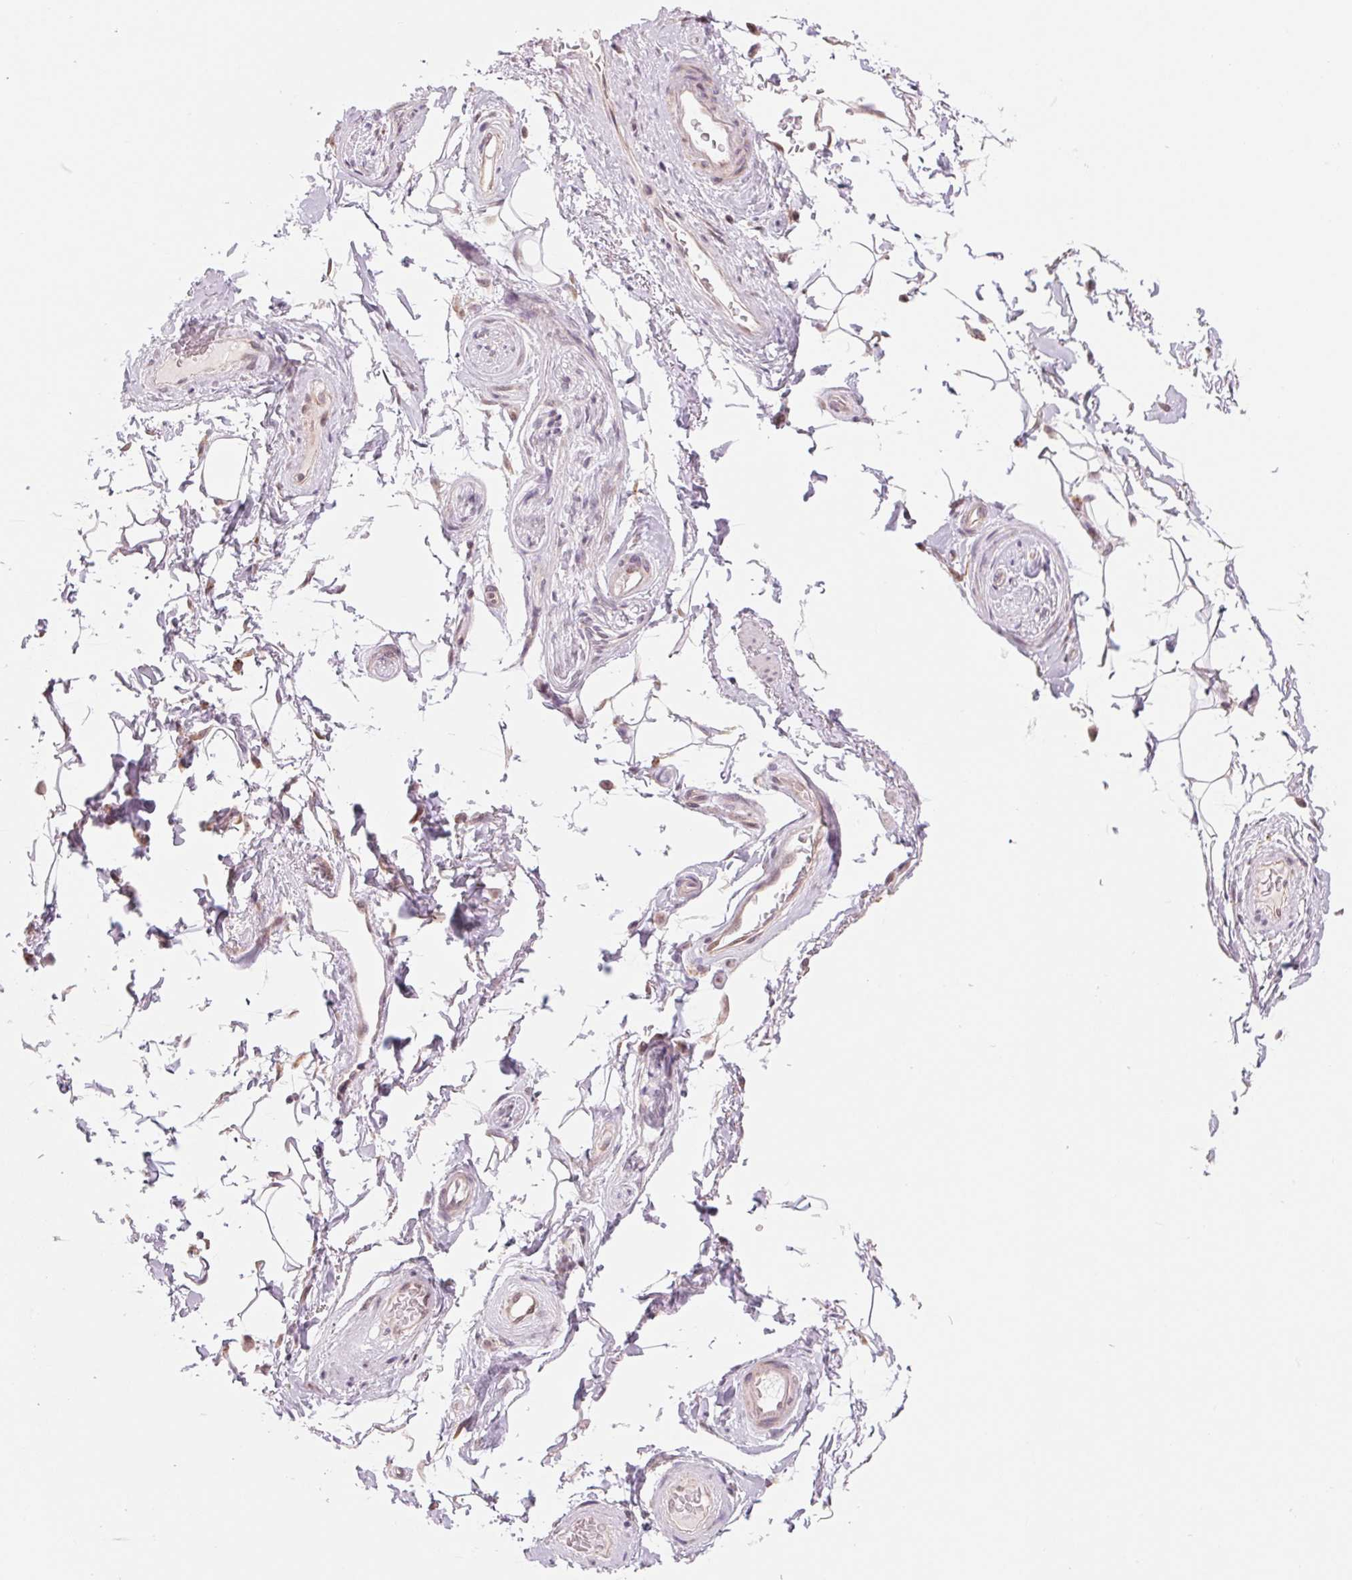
{"staining": {"intensity": "negative", "quantity": "none", "location": "none"}, "tissue": "adipose tissue", "cell_type": "Adipocytes", "image_type": "normal", "snomed": [{"axis": "morphology", "description": "Normal tissue, NOS"}, {"axis": "topography", "description": "Anal"}, {"axis": "topography", "description": "Peripheral nerve tissue"}], "caption": "Adipocytes show no significant expression in benign adipose tissue. The staining was performed using DAB (3,3'-diaminobenzidine) to visualize the protein expression in brown, while the nuclei were stained in blue with hematoxylin (Magnification: 20x).", "gene": "ARHGAP32", "patient": {"sex": "male", "age": 51}}